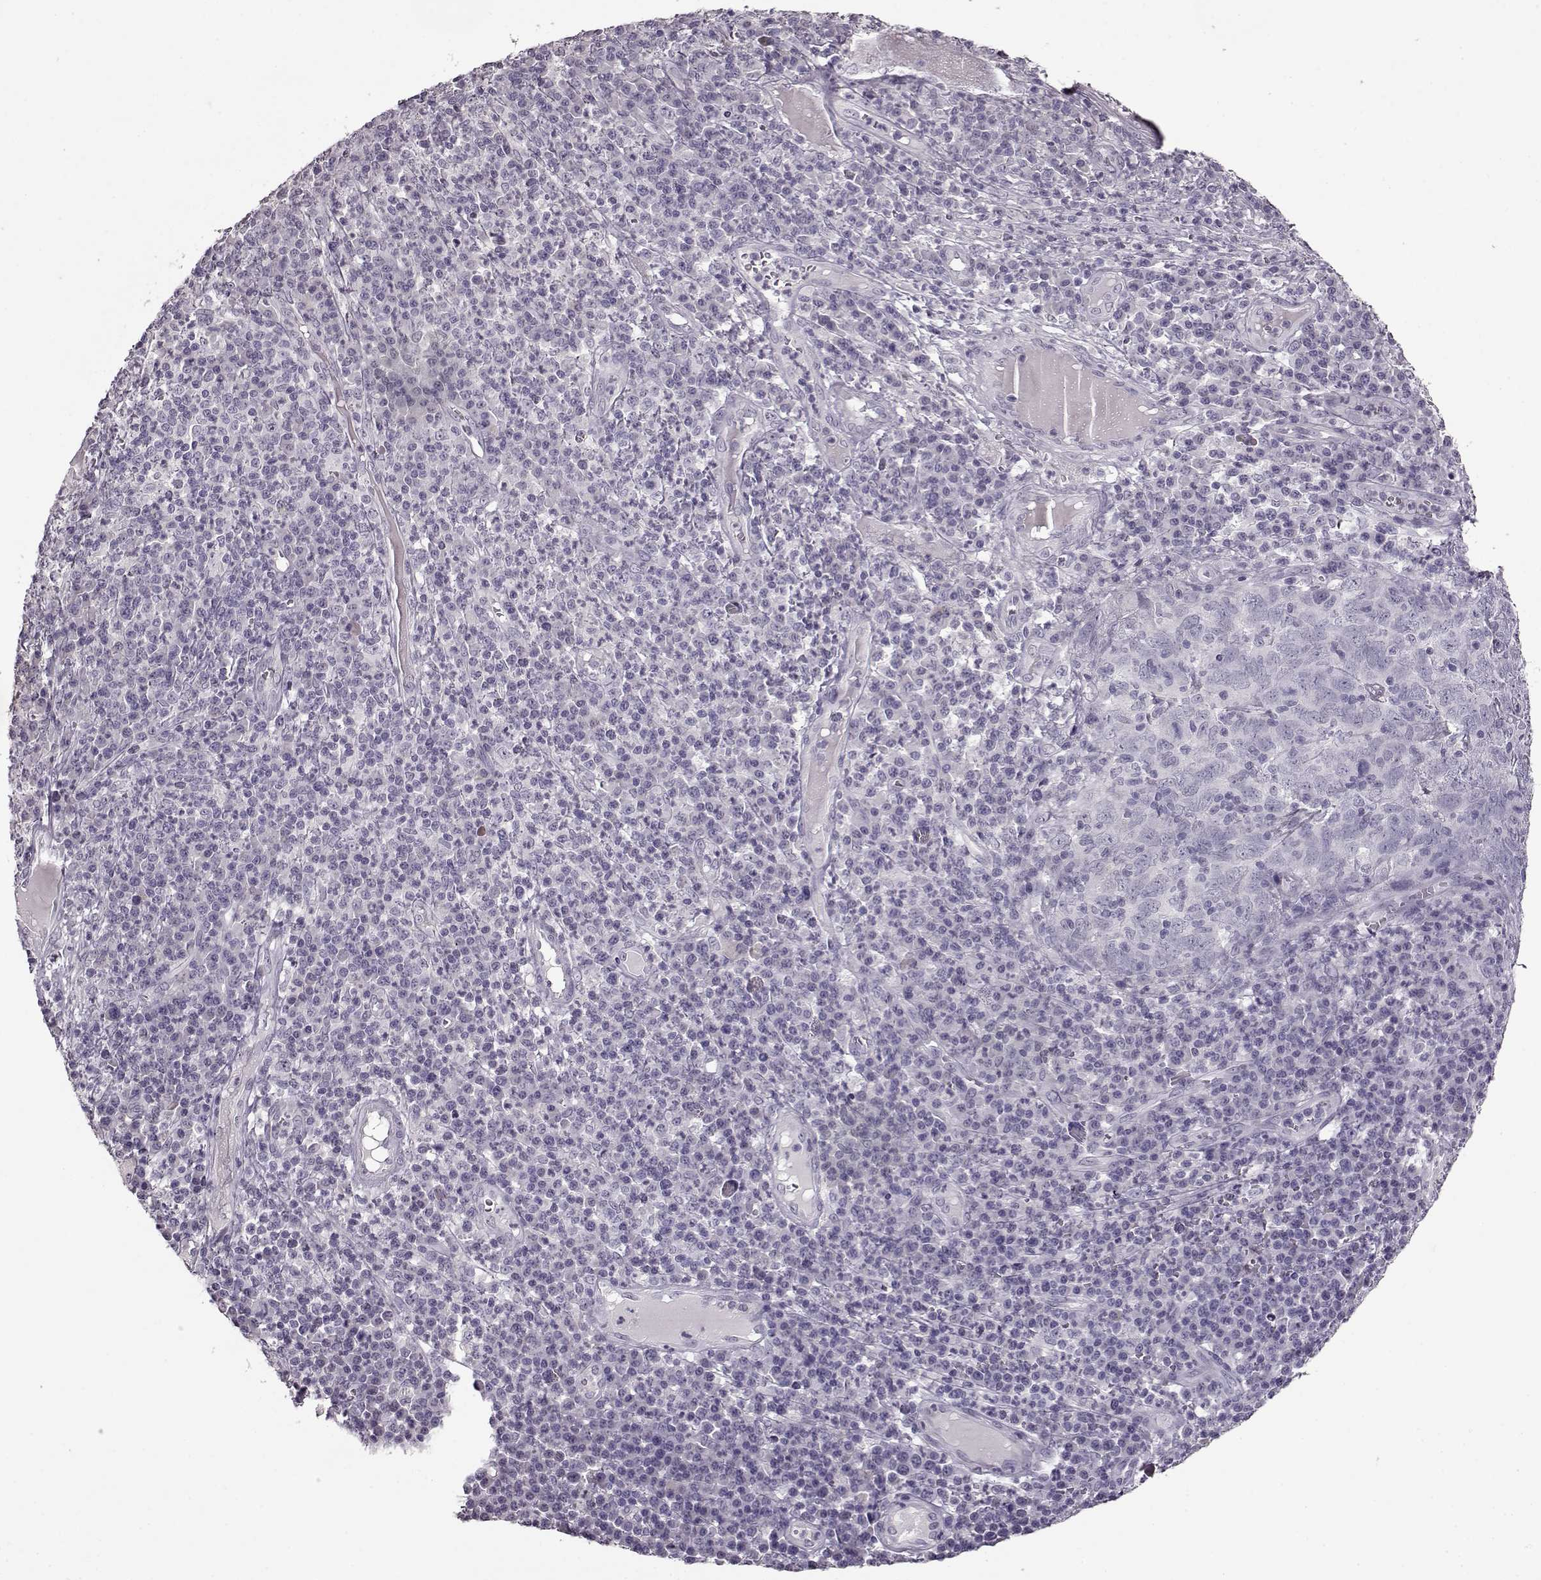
{"staining": {"intensity": "negative", "quantity": "none", "location": "none"}, "tissue": "skin cancer", "cell_type": "Tumor cells", "image_type": "cancer", "snomed": [{"axis": "morphology", "description": "Squamous cell carcinoma, NOS"}, {"axis": "topography", "description": "Skin"}, {"axis": "topography", "description": "Anal"}], "caption": "DAB immunohistochemical staining of human skin squamous cell carcinoma shows no significant positivity in tumor cells.", "gene": "FSHB", "patient": {"sex": "female", "age": 51}}